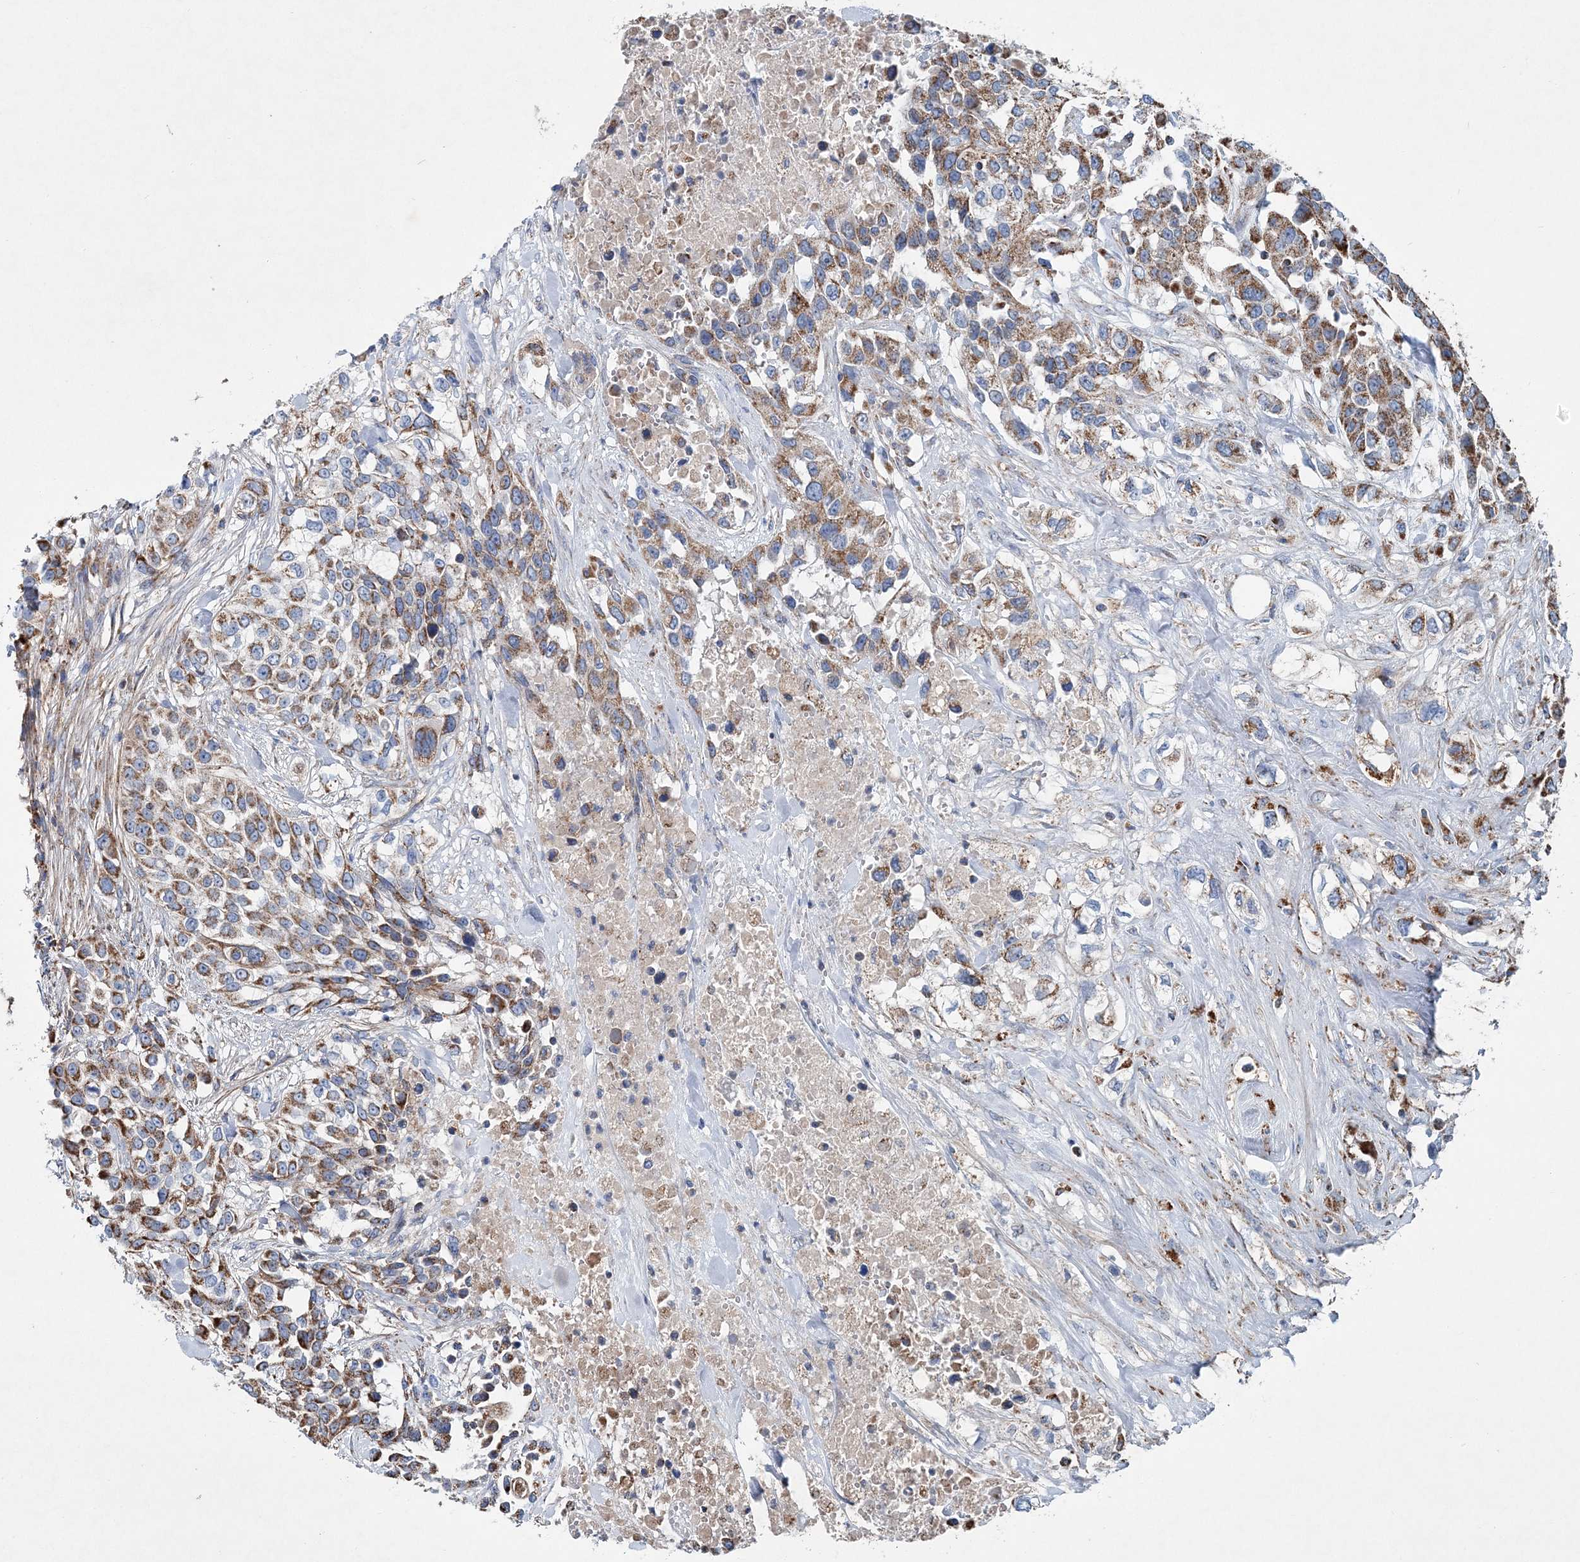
{"staining": {"intensity": "moderate", "quantity": ">75%", "location": "cytoplasmic/membranous"}, "tissue": "urothelial cancer", "cell_type": "Tumor cells", "image_type": "cancer", "snomed": [{"axis": "morphology", "description": "Urothelial carcinoma, High grade"}, {"axis": "topography", "description": "Urinary bladder"}], "caption": "Tumor cells show medium levels of moderate cytoplasmic/membranous expression in approximately >75% of cells in urothelial cancer.", "gene": "SPAG16", "patient": {"sex": "female", "age": 80}}